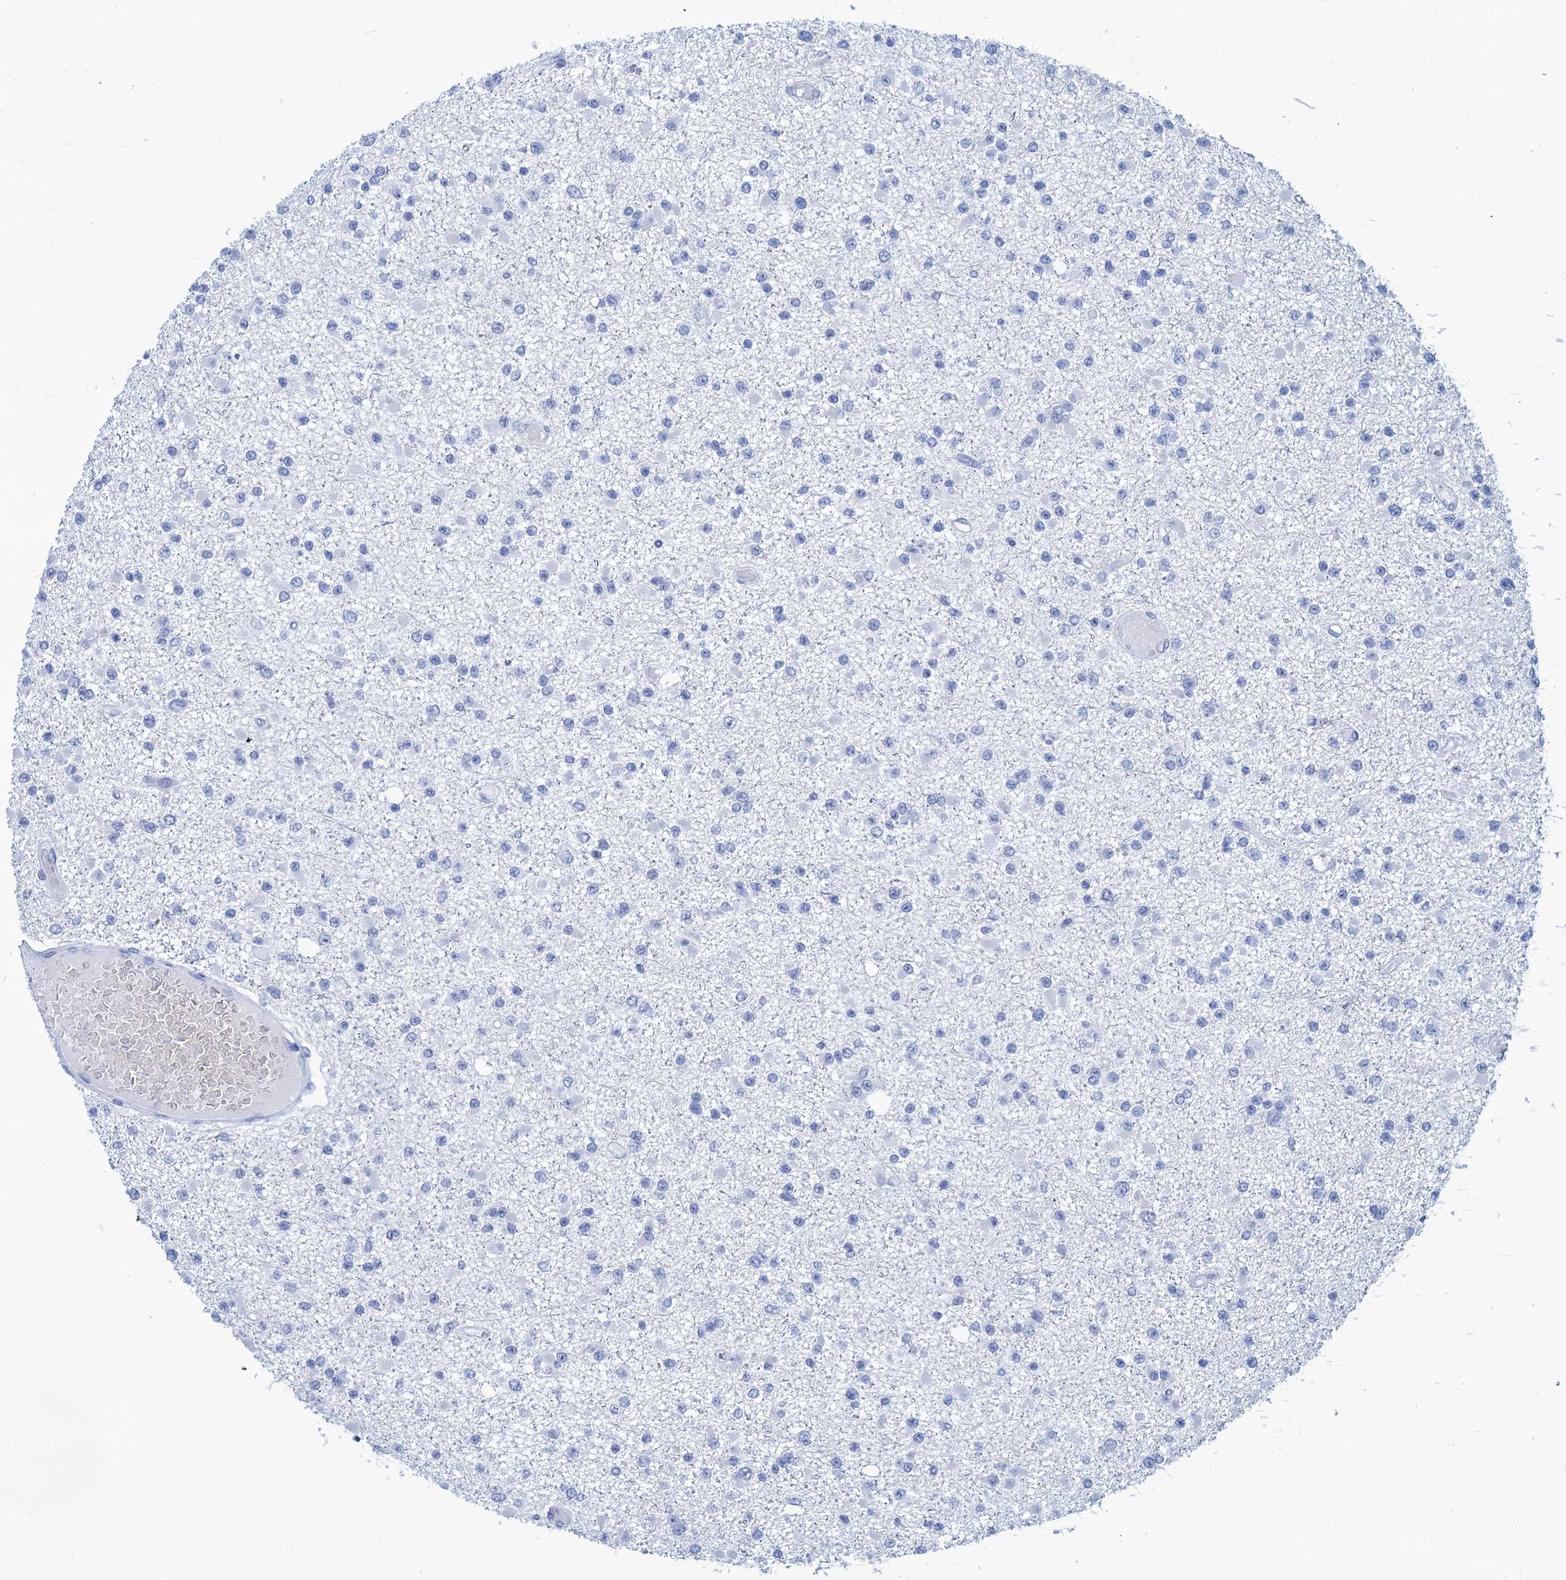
{"staining": {"intensity": "negative", "quantity": "none", "location": "none"}, "tissue": "glioma", "cell_type": "Tumor cells", "image_type": "cancer", "snomed": [{"axis": "morphology", "description": "Glioma, malignant, Low grade"}, {"axis": "topography", "description": "Brain"}], "caption": "Tumor cells are negative for brown protein staining in glioma.", "gene": "CABYR", "patient": {"sex": "female", "age": 22}}